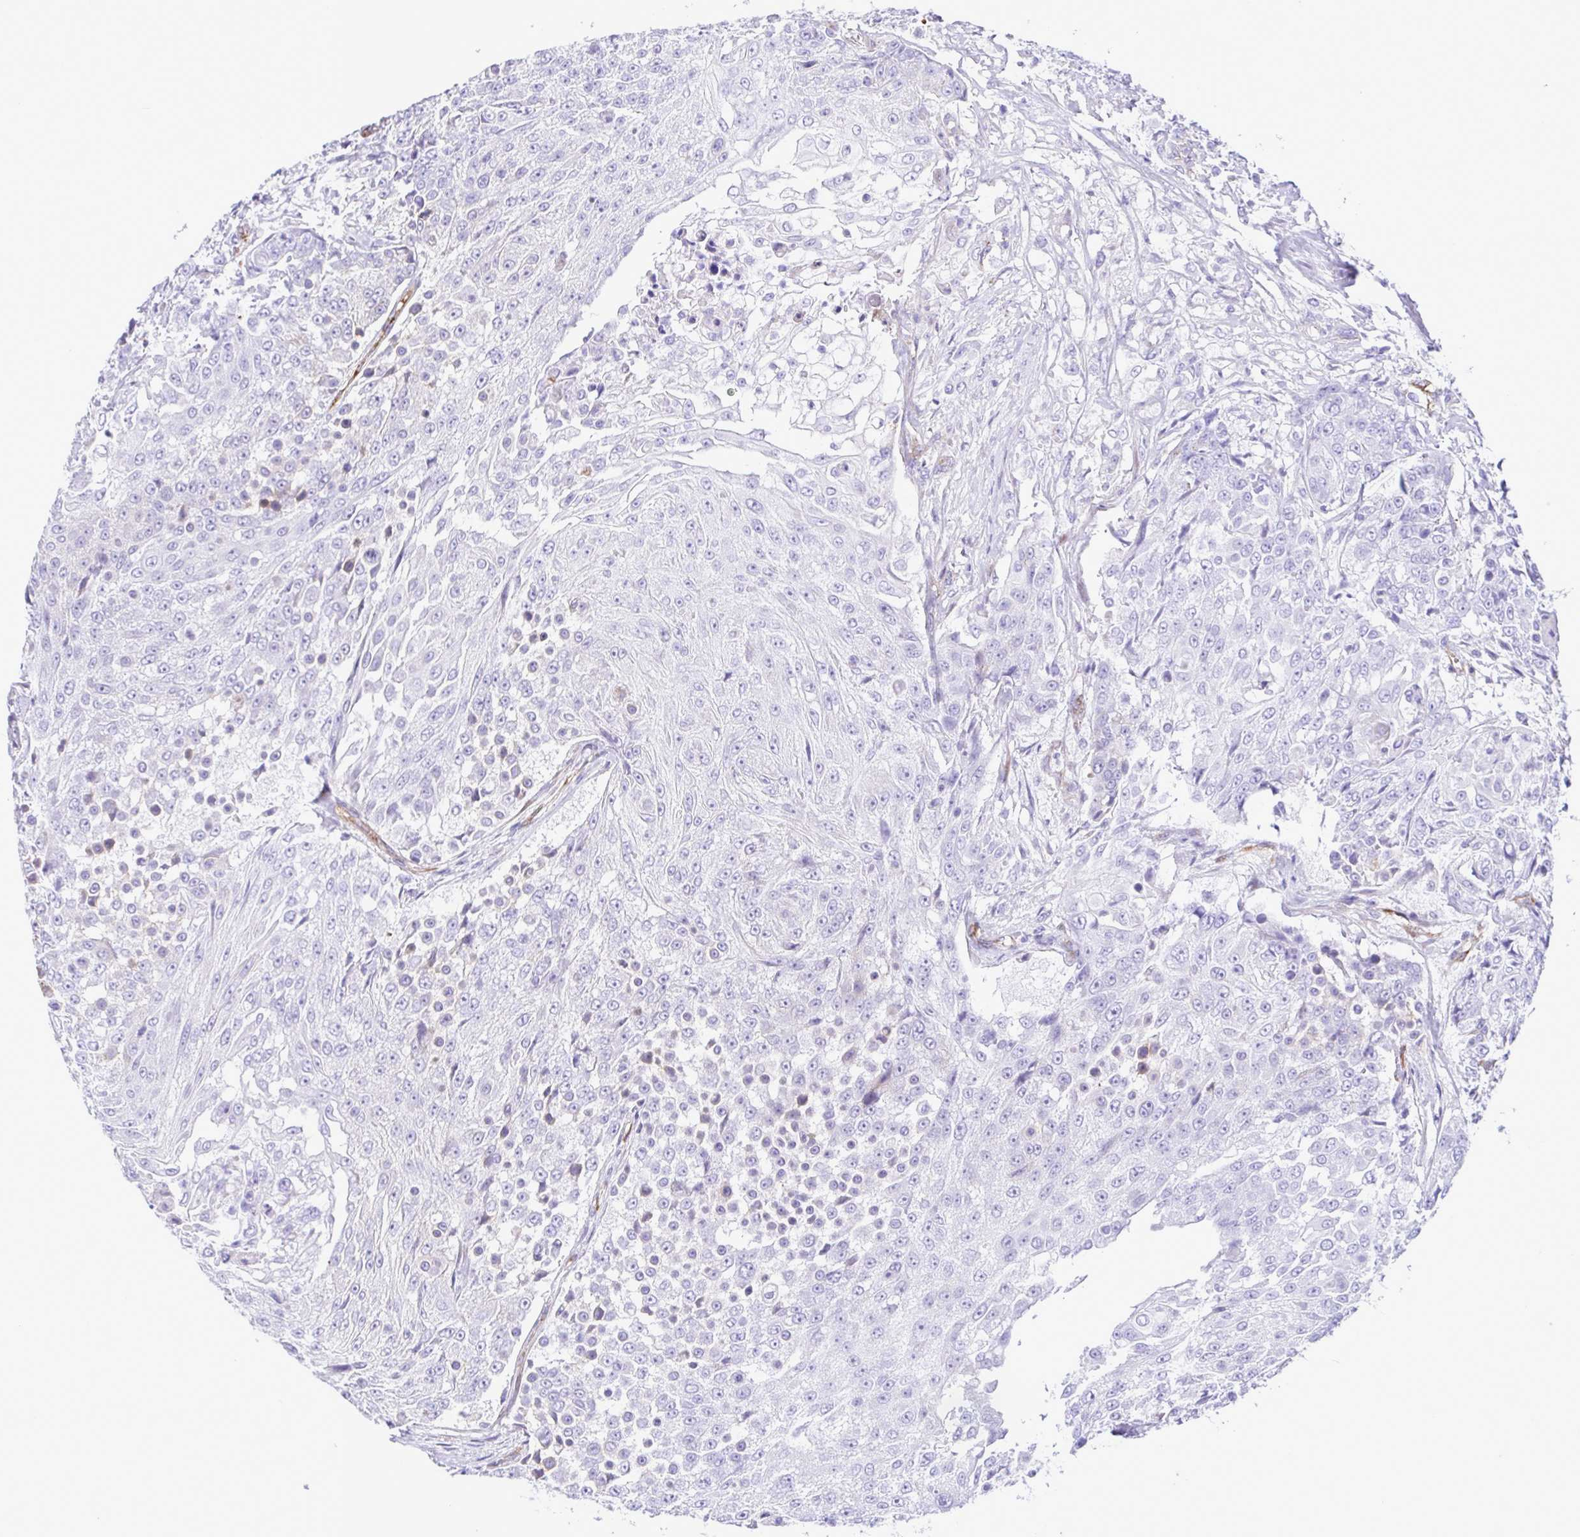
{"staining": {"intensity": "negative", "quantity": "none", "location": "none"}, "tissue": "urothelial cancer", "cell_type": "Tumor cells", "image_type": "cancer", "snomed": [{"axis": "morphology", "description": "Urothelial carcinoma, High grade"}, {"axis": "topography", "description": "Urinary bladder"}], "caption": "There is no significant positivity in tumor cells of high-grade urothelial carcinoma. The staining was performed using DAB (3,3'-diaminobenzidine) to visualize the protein expression in brown, while the nuclei were stained in blue with hematoxylin (Magnification: 20x).", "gene": "FLT1", "patient": {"sex": "female", "age": 63}}